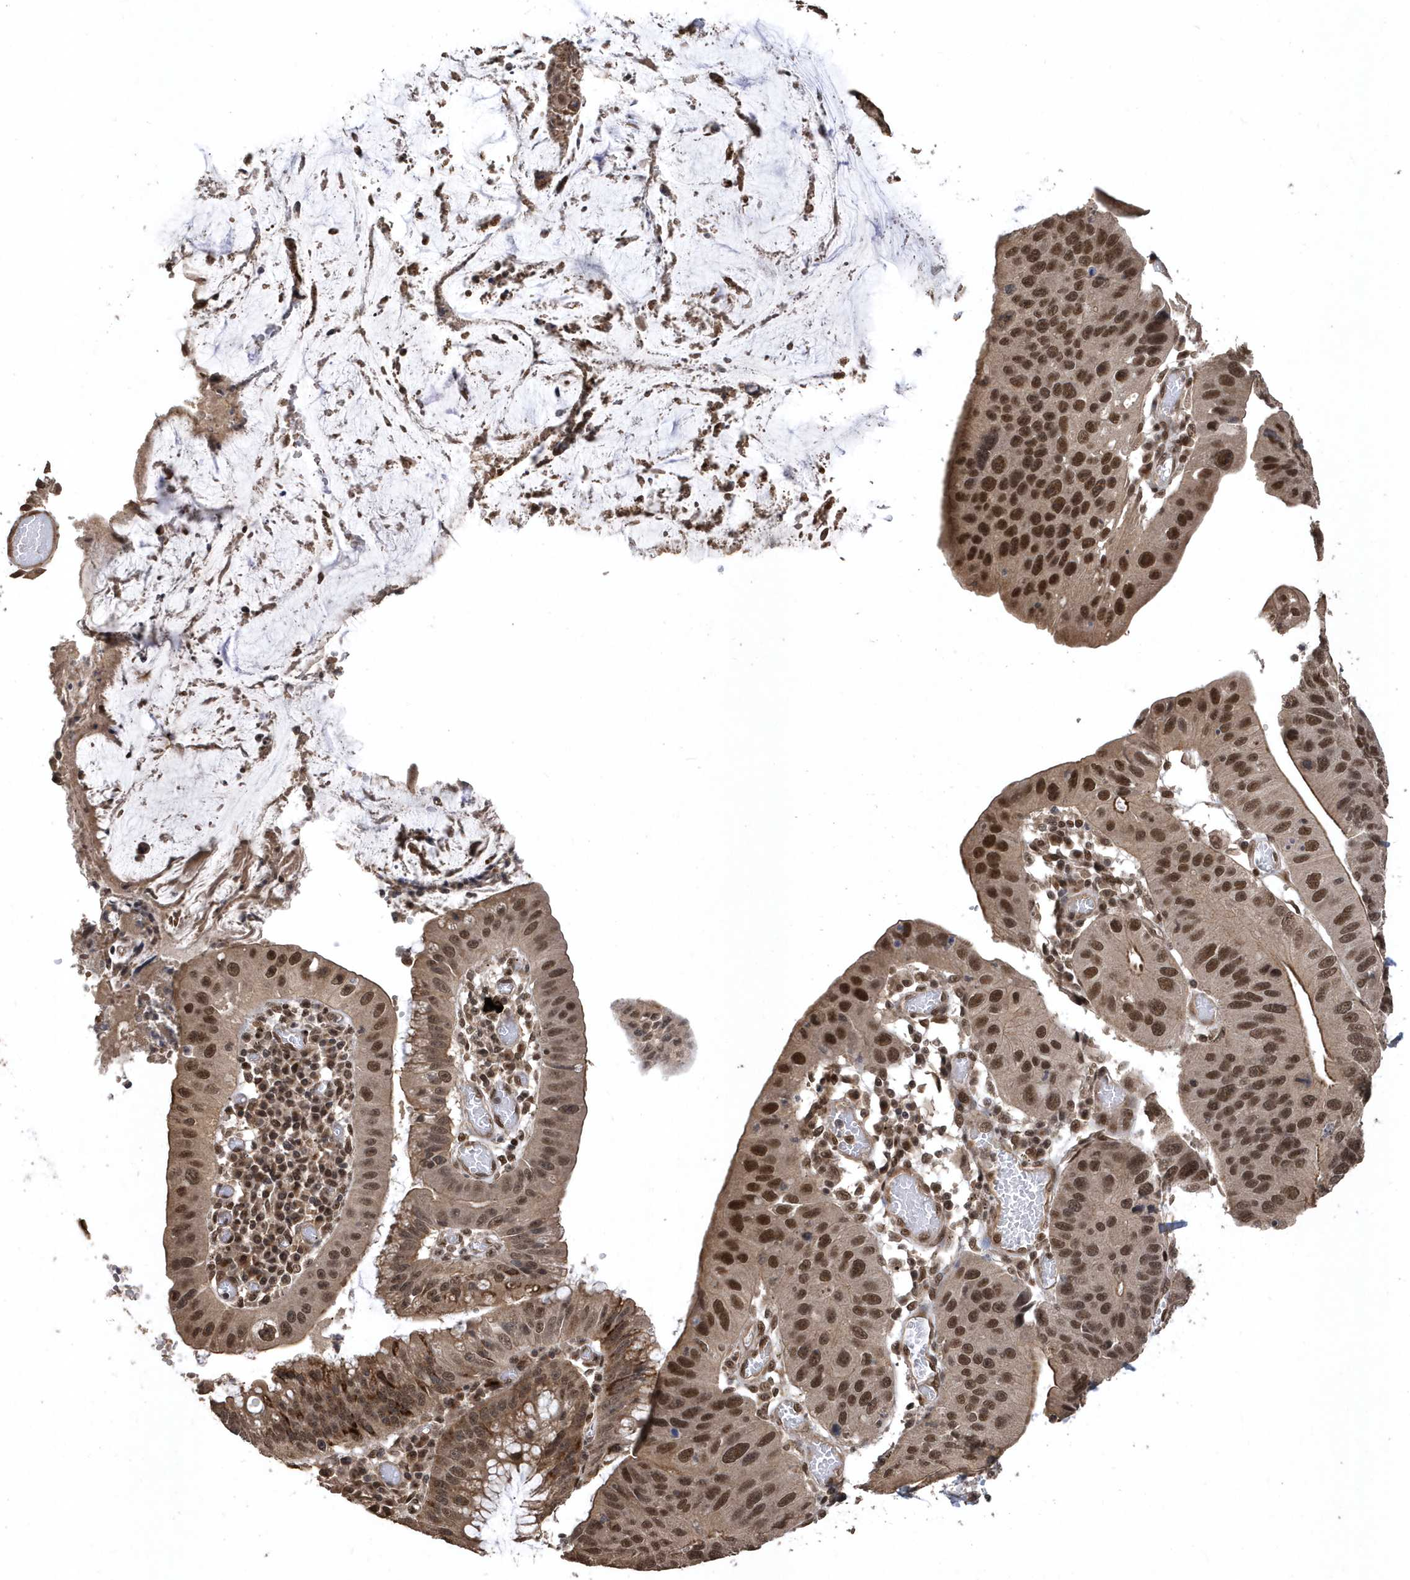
{"staining": {"intensity": "strong", "quantity": ">75%", "location": "nuclear"}, "tissue": "stomach cancer", "cell_type": "Tumor cells", "image_type": "cancer", "snomed": [{"axis": "morphology", "description": "Adenocarcinoma, NOS"}, {"axis": "topography", "description": "Stomach"}], "caption": "Brown immunohistochemical staining in human stomach cancer reveals strong nuclear positivity in approximately >75% of tumor cells.", "gene": "INTS12", "patient": {"sex": "male", "age": 59}}